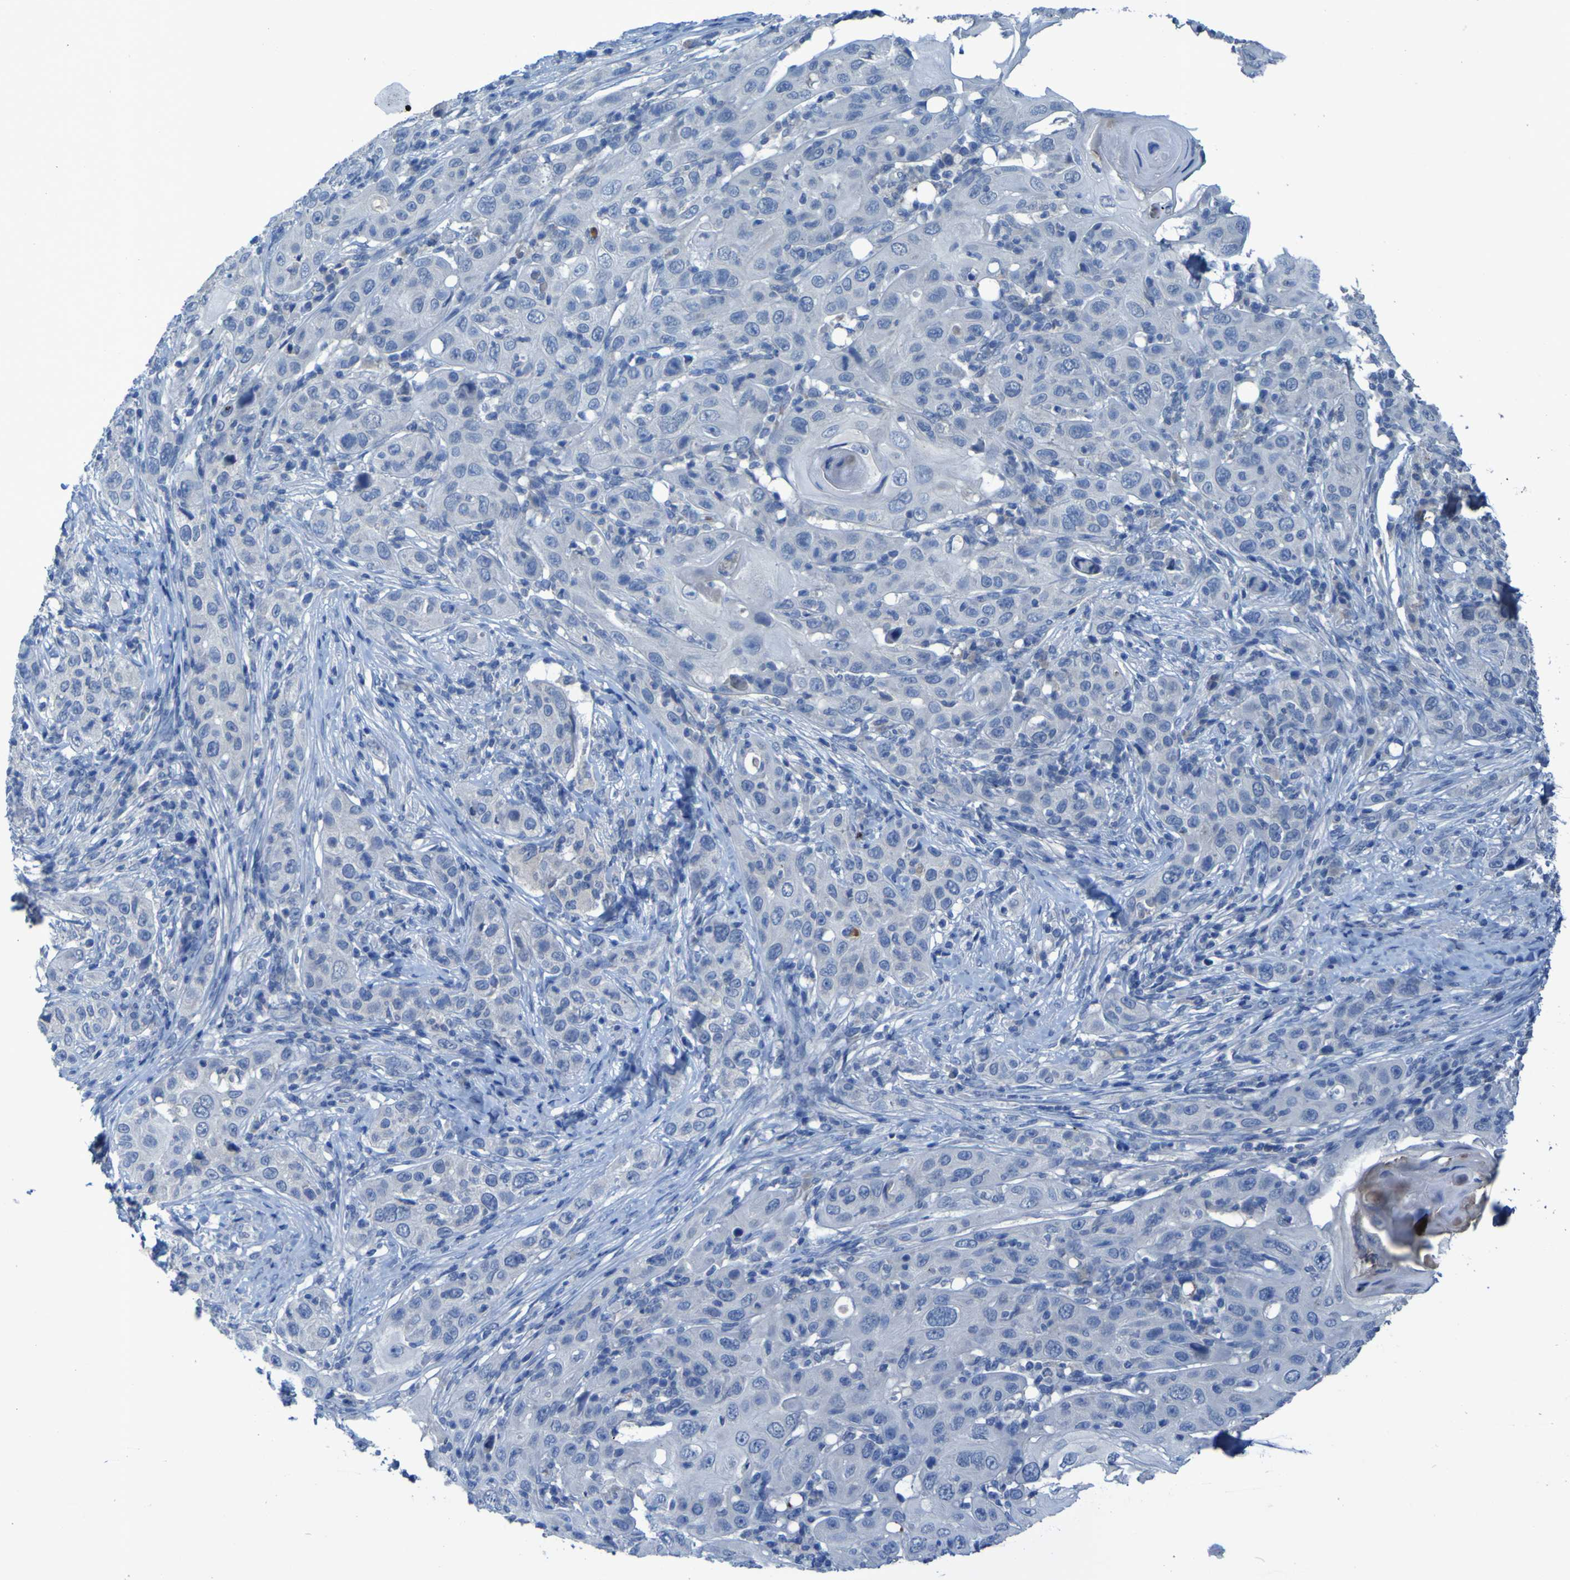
{"staining": {"intensity": "negative", "quantity": "none", "location": "none"}, "tissue": "skin cancer", "cell_type": "Tumor cells", "image_type": "cancer", "snomed": [{"axis": "morphology", "description": "Squamous cell carcinoma, NOS"}, {"axis": "topography", "description": "Skin"}], "caption": "This is an immunohistochemistry (IHC) histopathology image of skin cancer (squamous cell carcinoma). There is no staining in tumor cells.", "gene": "SGK2", "patient": {"sex": "female", "age": 88}}